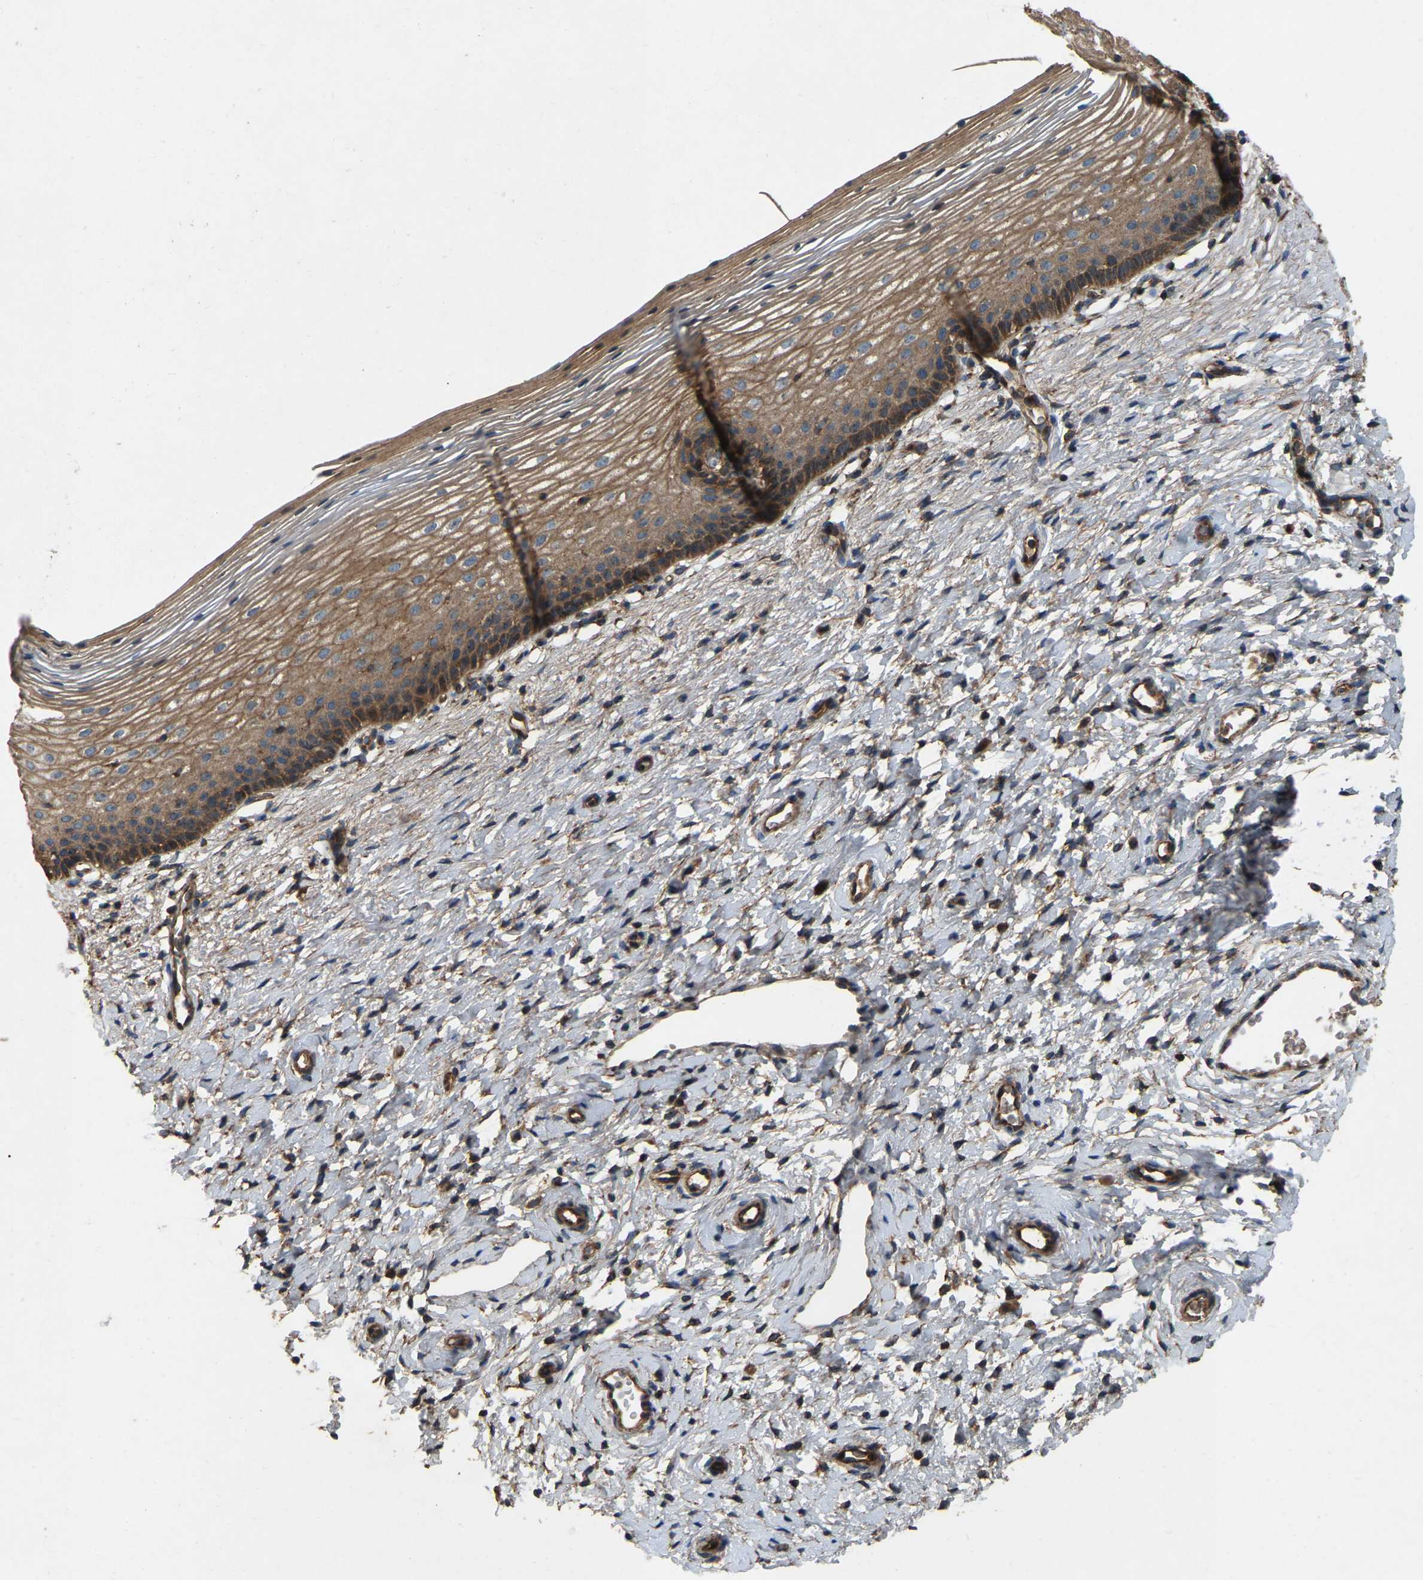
{"staining": {"intensity": "moderate", "quantity": ">75%", "location": "cytoplasmic/membranous"}, "tissue": "cervix", "cell_type": "Glandular cells", "image_type": "normal", "snomed": [{"axis": "morphology", "description": "Normal tissue, NOS"}, {"axis": "topography", "description": "Cervix"}], "caption": "A histopathology image showing moderate cytoplasmic/membranous staining in approximately >75% of glandular cells in unremarkable cervix, as visualized by brown immunohistochemical staining.", "gene": "SAMD9L", "patient": {"sex": "female", "age": 72}}